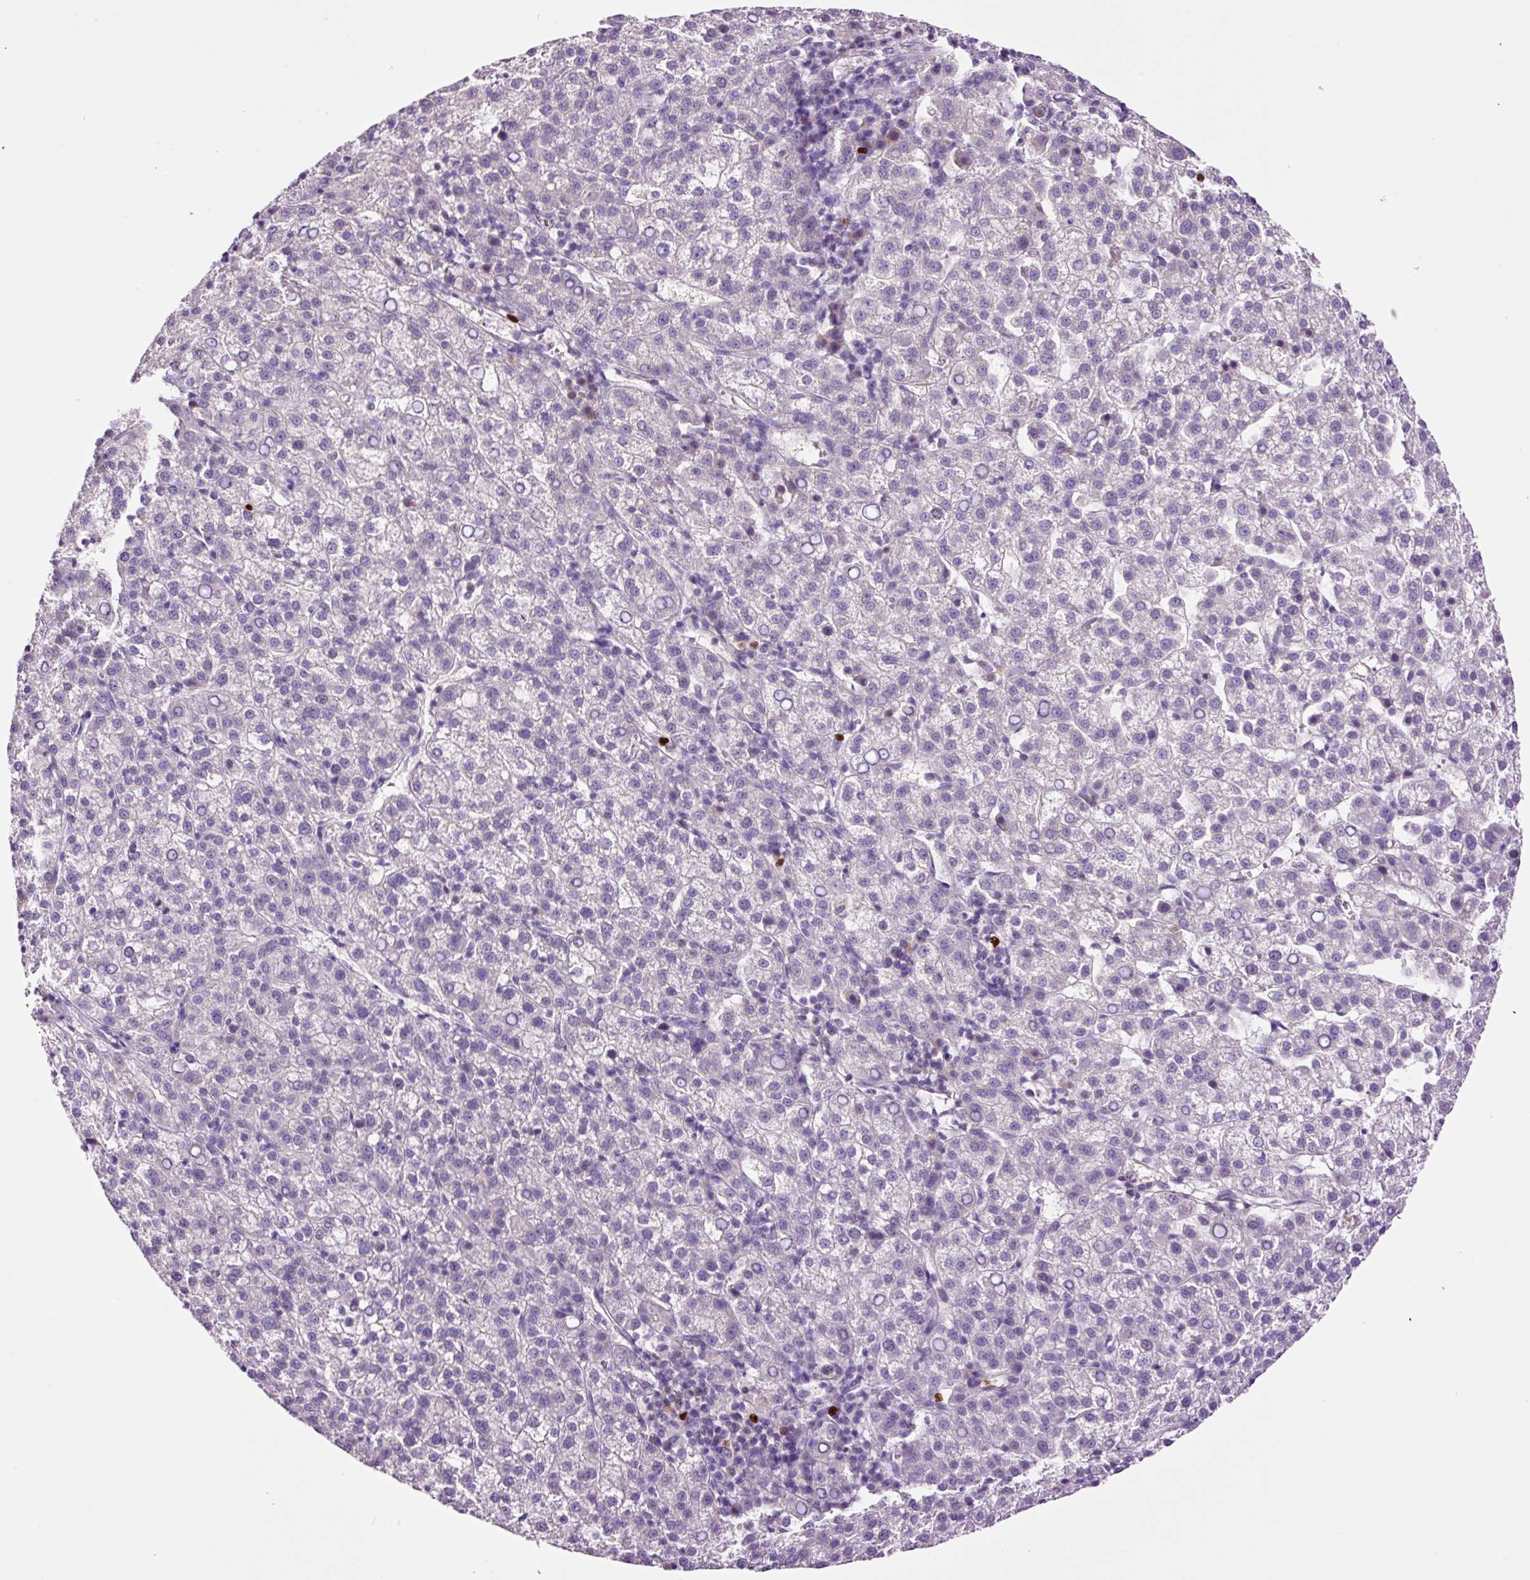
{"staining": {"intensity": "negative", "quantity": "none", "location": "none"}, "tissue": "liver cancer", "cell_type": "Tumor cells", "image_type": "cancer", "snomed": [{"axis": "morphology", "description": "Carcinoma, Hepatocellular, NOS"}, {"axis": "topography", "description": "Liver"}], "caption": "Human liver cancer (hepatocellular carcinoma) stained for a protein using immunohistochemistry (IHC) exhibits no staining in tumor cells.", "gene": "DPPA4", "patient": {"sex": "female", "age": 58}}